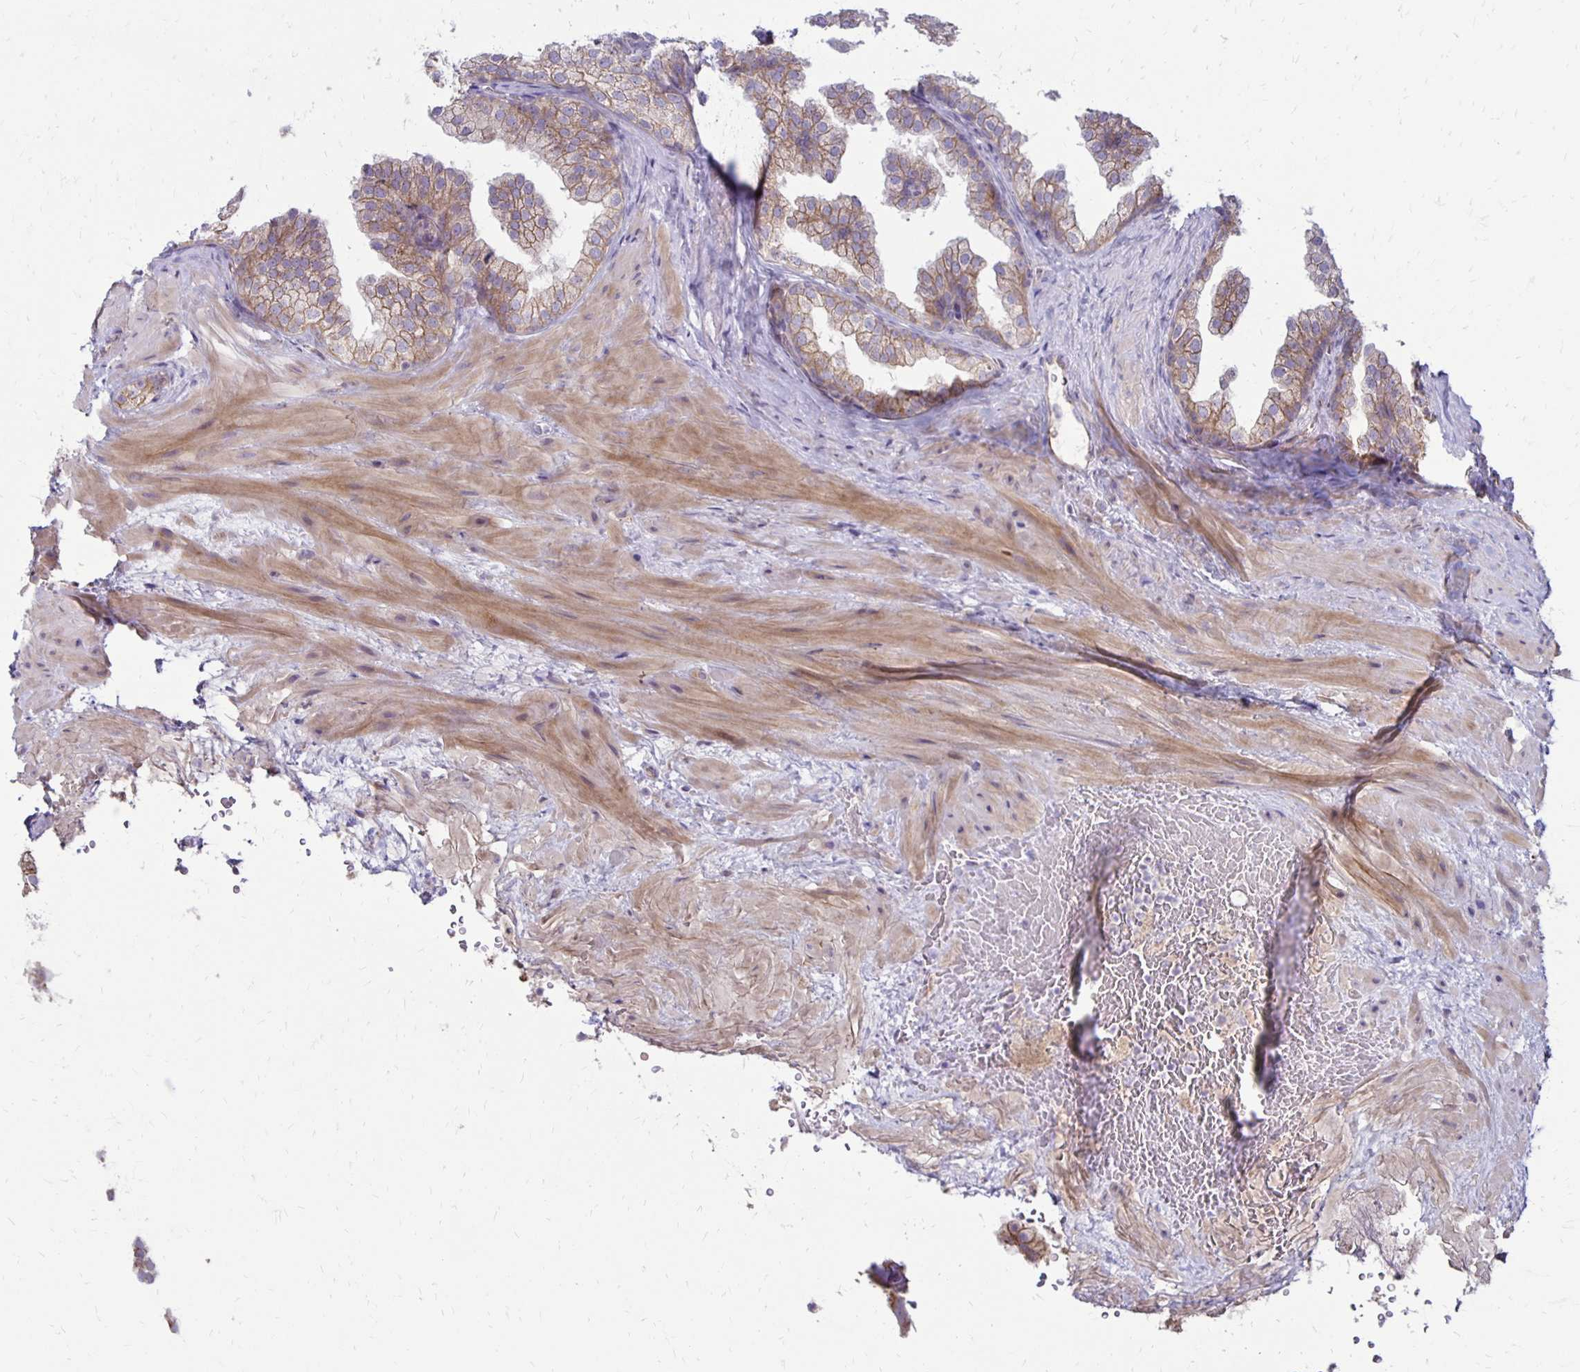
{"staining": {"intensity": "weak", "quantity": ">75%", "location": "cytoplasmic/membranous"}, "tissue": "prostate", "cell_type": "Glandular cells", "image_type": "normal", "snomed": [{"axis": "morphology", "description": "Normal tissue, NOS"}, {"axis": "topography", "description": "Prostate"}], "caption": "High-magnification brightfield microscopy of unremarkable prostate stained with DAB (brown) and counterstained with hematoxylin (blue). glandular cells exhibit weak cytoplasmic/membranous staining is present in approximately>75% of cells. (DAB = brown stain, brightfield microscopy at high magnification).", "gene": "KATNBL1", "patient": {"sex": "male", "age": 37}}